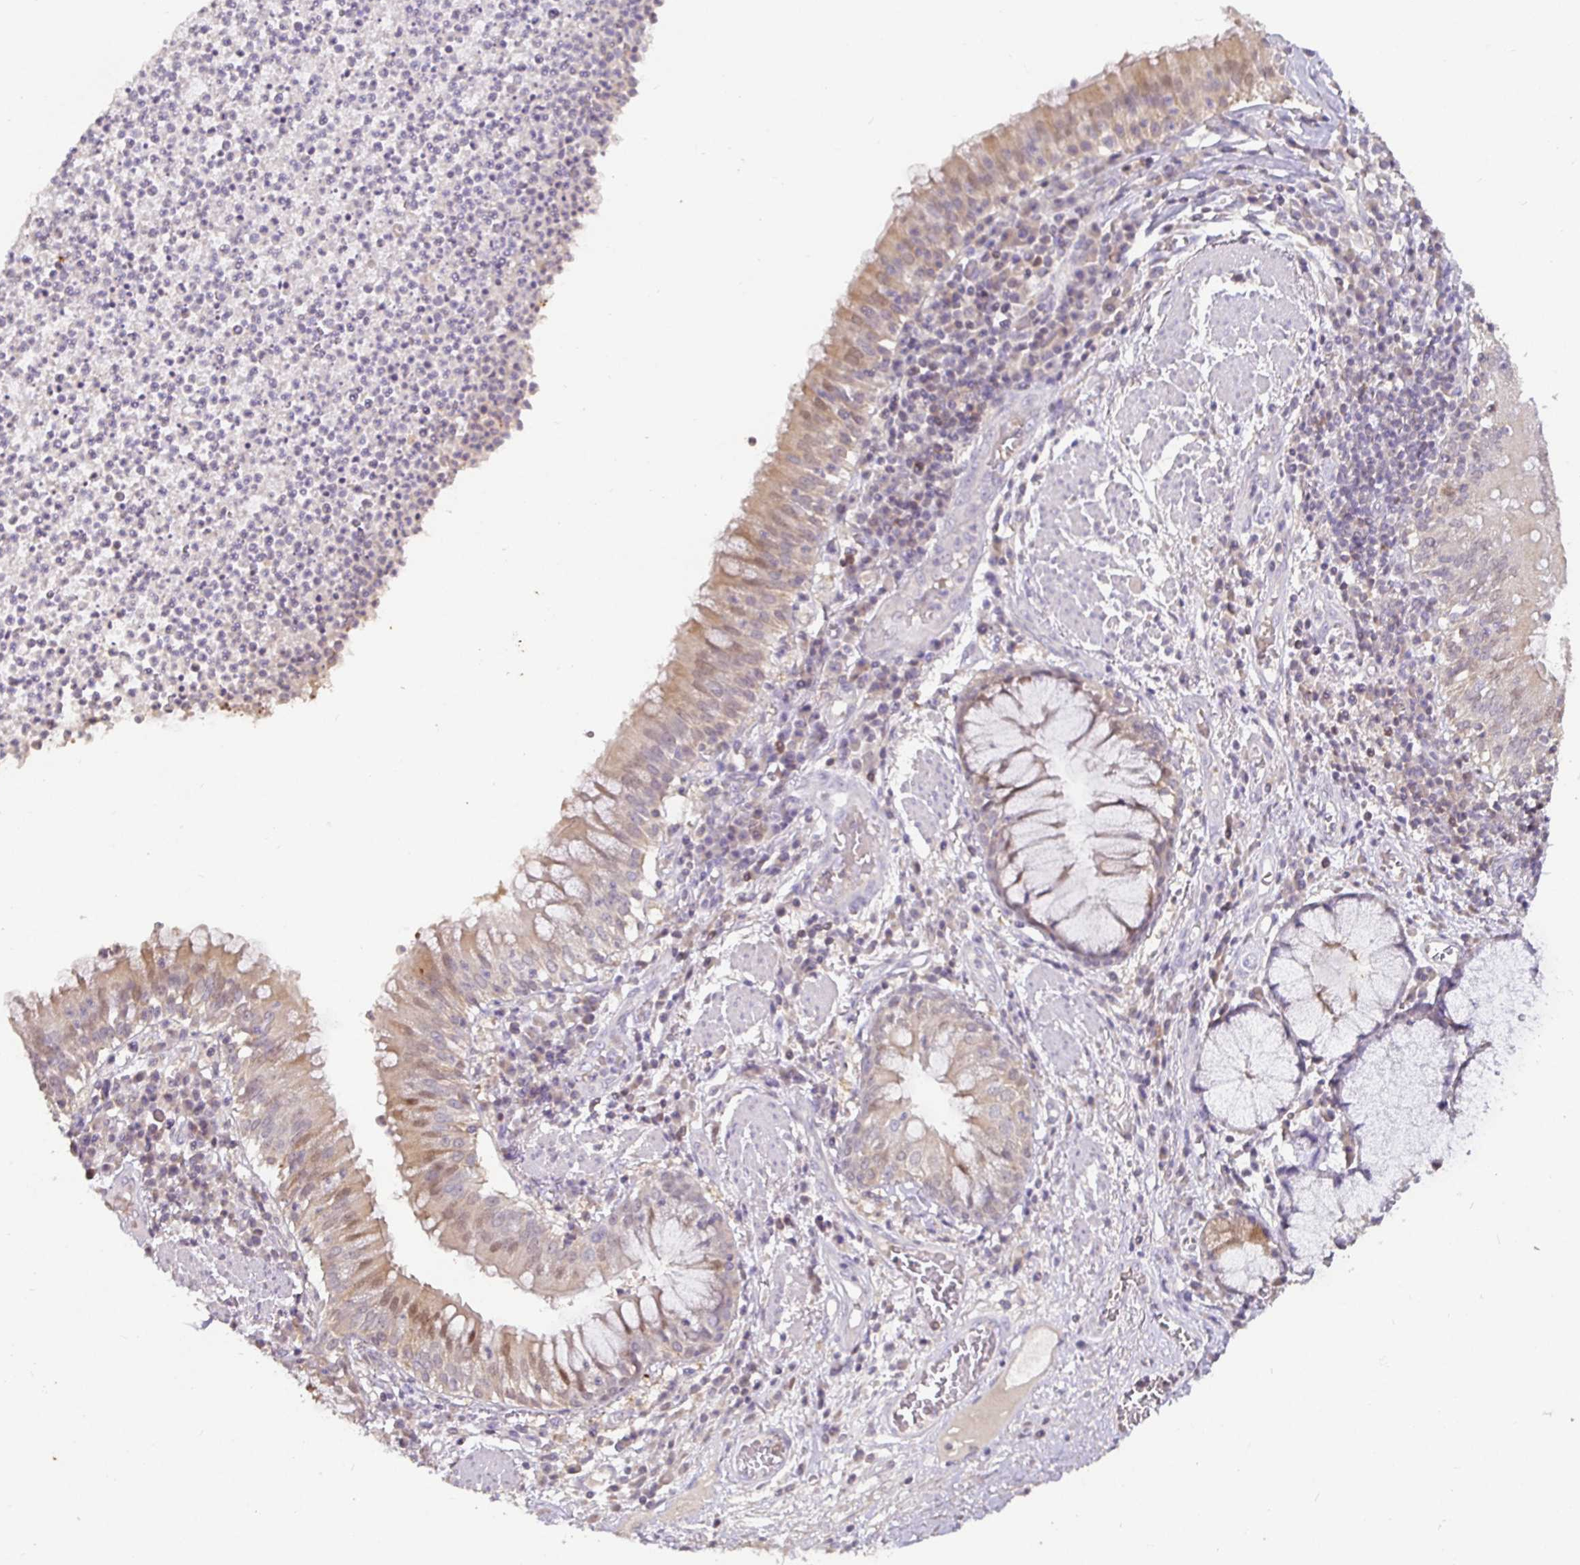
{"staining": {"intensity": "moderate", "quantity": ">75%", "location": "cytoplasmic/membranous,nuclear"}, "tissue": "bronchus", "cell_type": "Respiratory epithelial cells", "image_type": "normal", "snomed": [{"axis": "morphology", "description": "Normal tissue, NOS"}, {"axis": "topography", "description": "Lymph node"}, {"axis": "topography", "description": "Bronchus"}], "caption": "High-magnification brightfield microscopy of benign bronchus stained with DAB (brown) and counterstained with hematoxylin (blue). respiratory epithelial cells exhibit moderate cytoplasmic/membranous,nuclear staining is identified in approximately>75% of cells.", "gene": "SHISA4", "patient": {"sex": "male", "age": 56}}